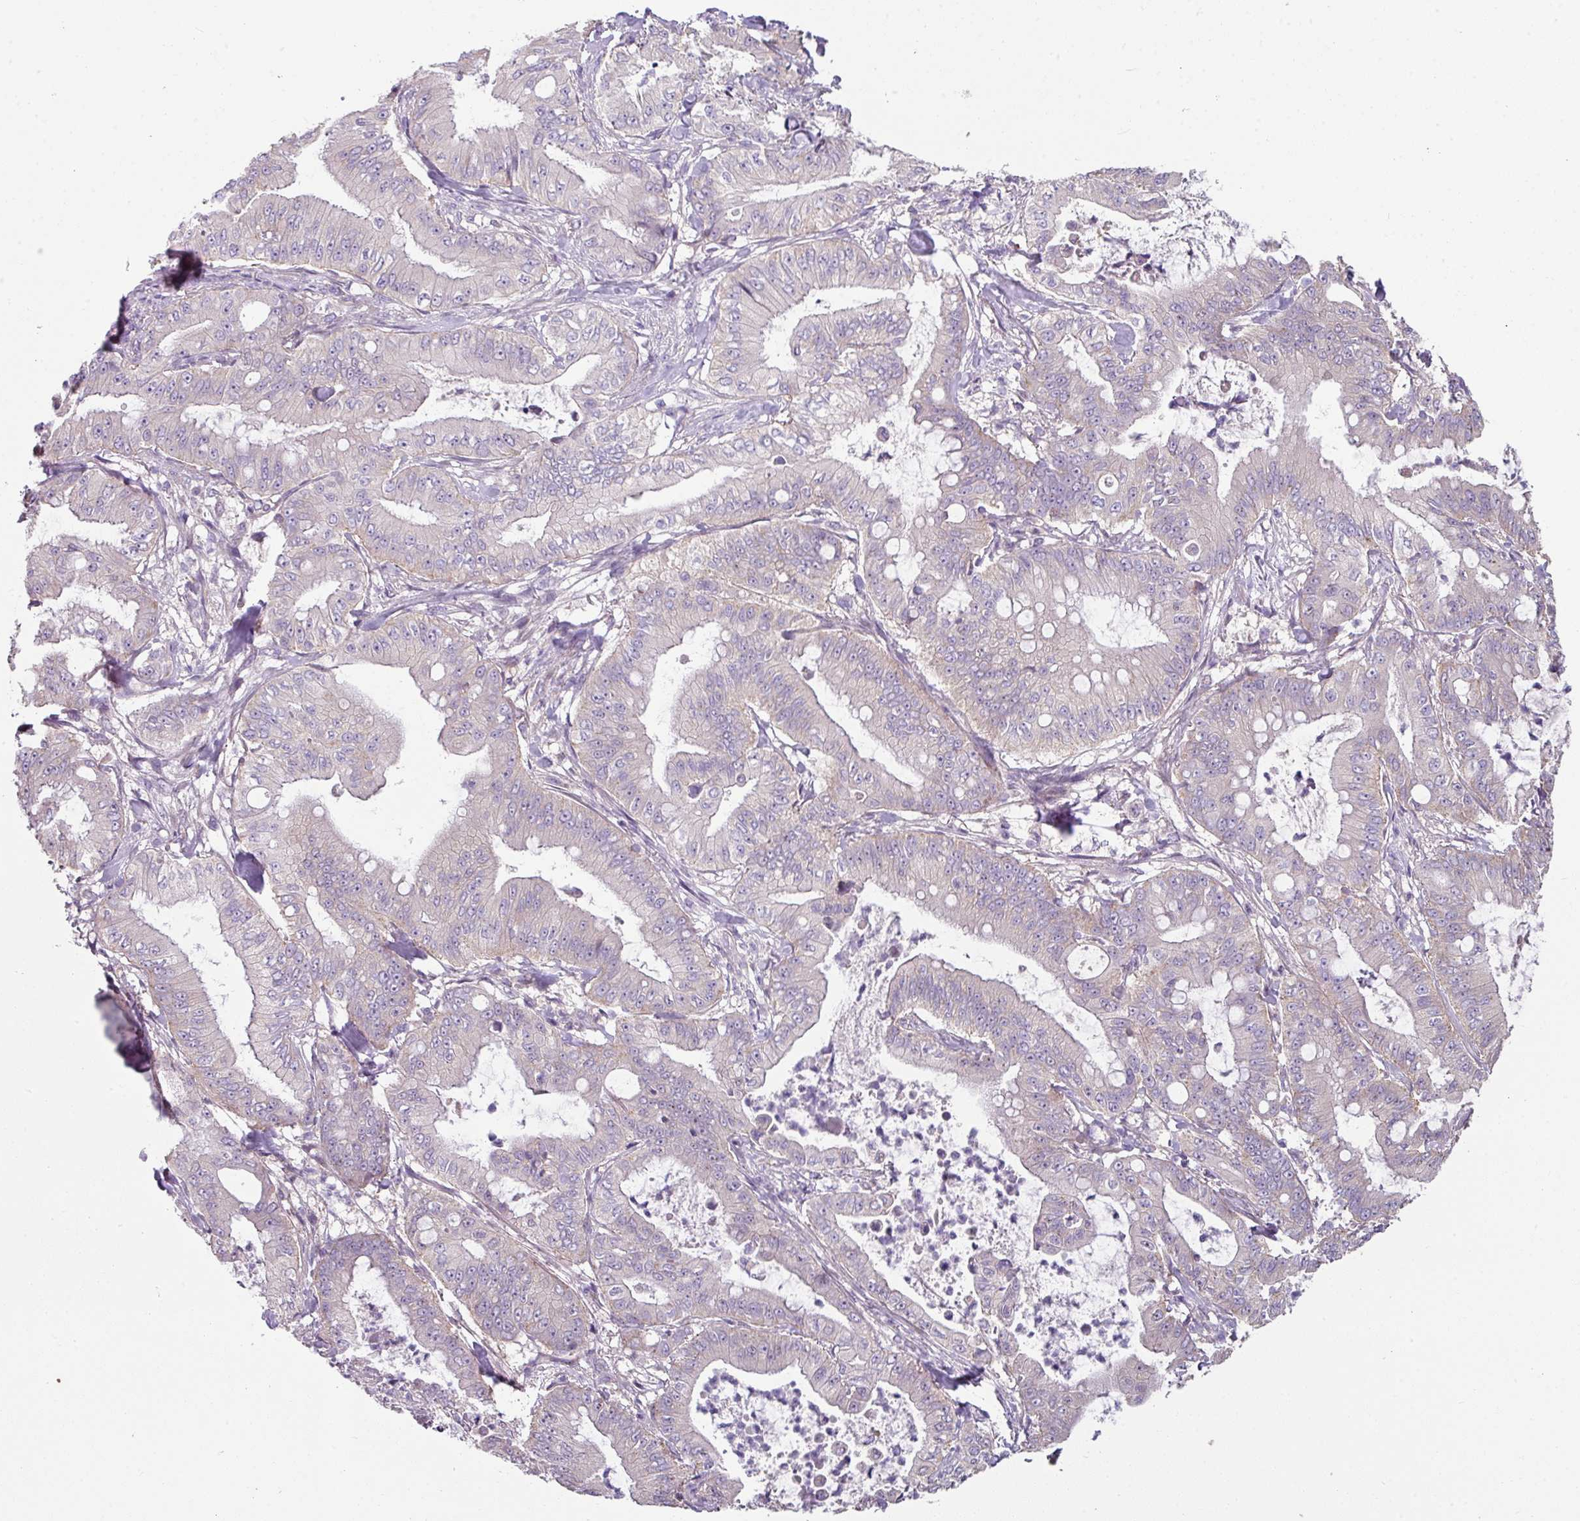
{"staining": {"intensity": "negative", "quantity": "none", "location": "none"}, "tissue": "pancreatic cancer", "cell_type": "Tumor cells", "image_type": "cancer", "snomed": [{"axis": "morphology", "description": "Adenocarcinoma, NOS"}, {"axis": "topography", "description": "Pancreas"}], "caption": "Pancreatic cancer was stained to show a protein in brown. There is no significant staining in tumor cells. (Stains: DAB IHC with hematoxylin counter stain, Microscopy: brightfield microscopy at high magnification).", "gene": "LRRC9", "patient": {"sex": "male", "age": 71}}